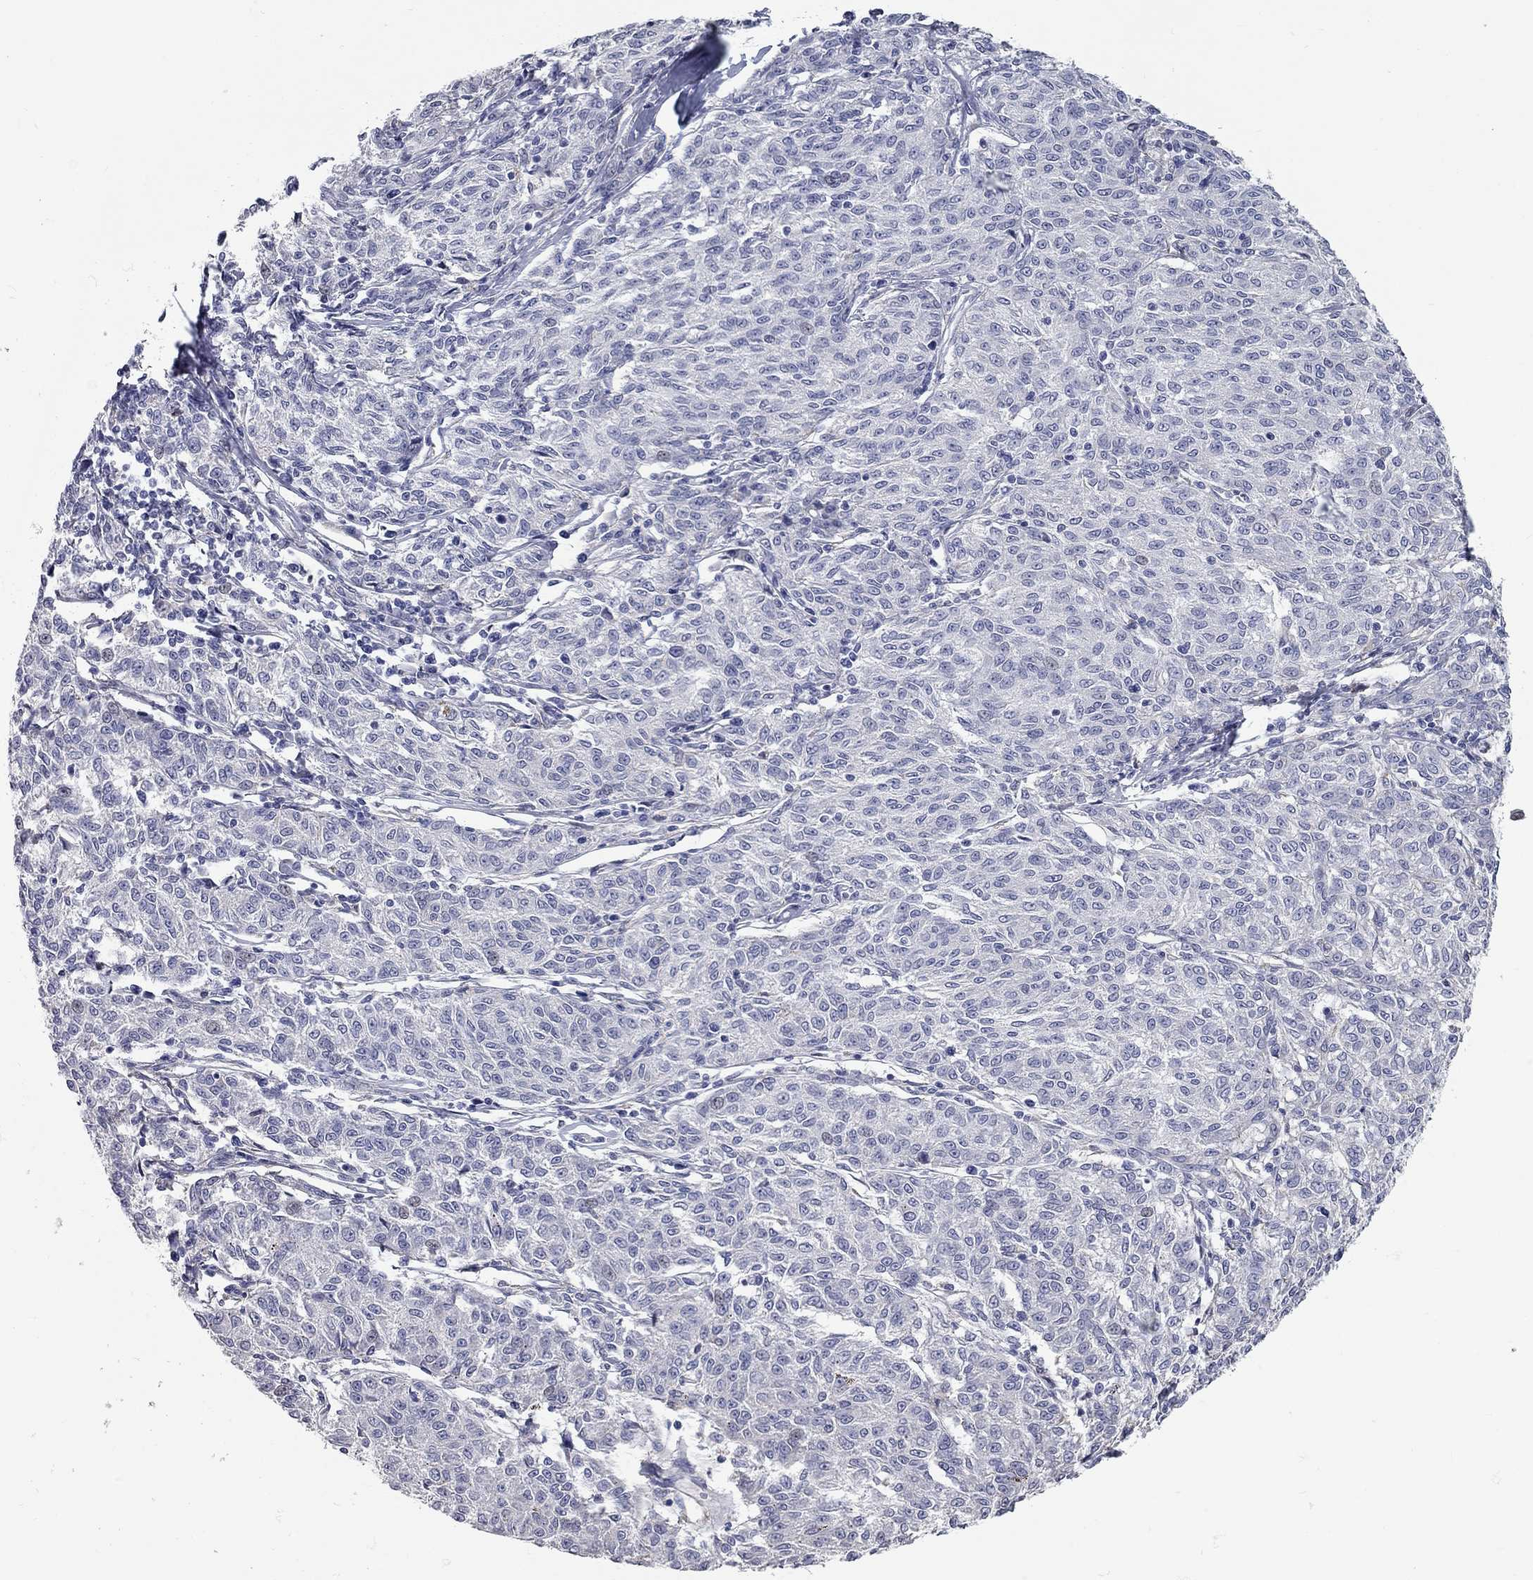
{"staining": {"intensity": "negative", "quantity": "none", "location": "none"}, "tissue": "melanoma", "cell_type": "Tumor cells", "image_type": "cancer", "snomed": [{"axis": "morphology", "description": "Malignant melanoma, NOS"}, {"axis": "topography", "description": "Skin"}], "caption": "The histopathology image reveals no staining of tumor cells in melanoma. (Stains: DAB immunohistochemistry (IHC) with hematoxylin counter stain, Microscopy: brightfield microscopy at high magnification).", "gene": "XAGE2", "patient": {"sex": "female", "age": 72}}